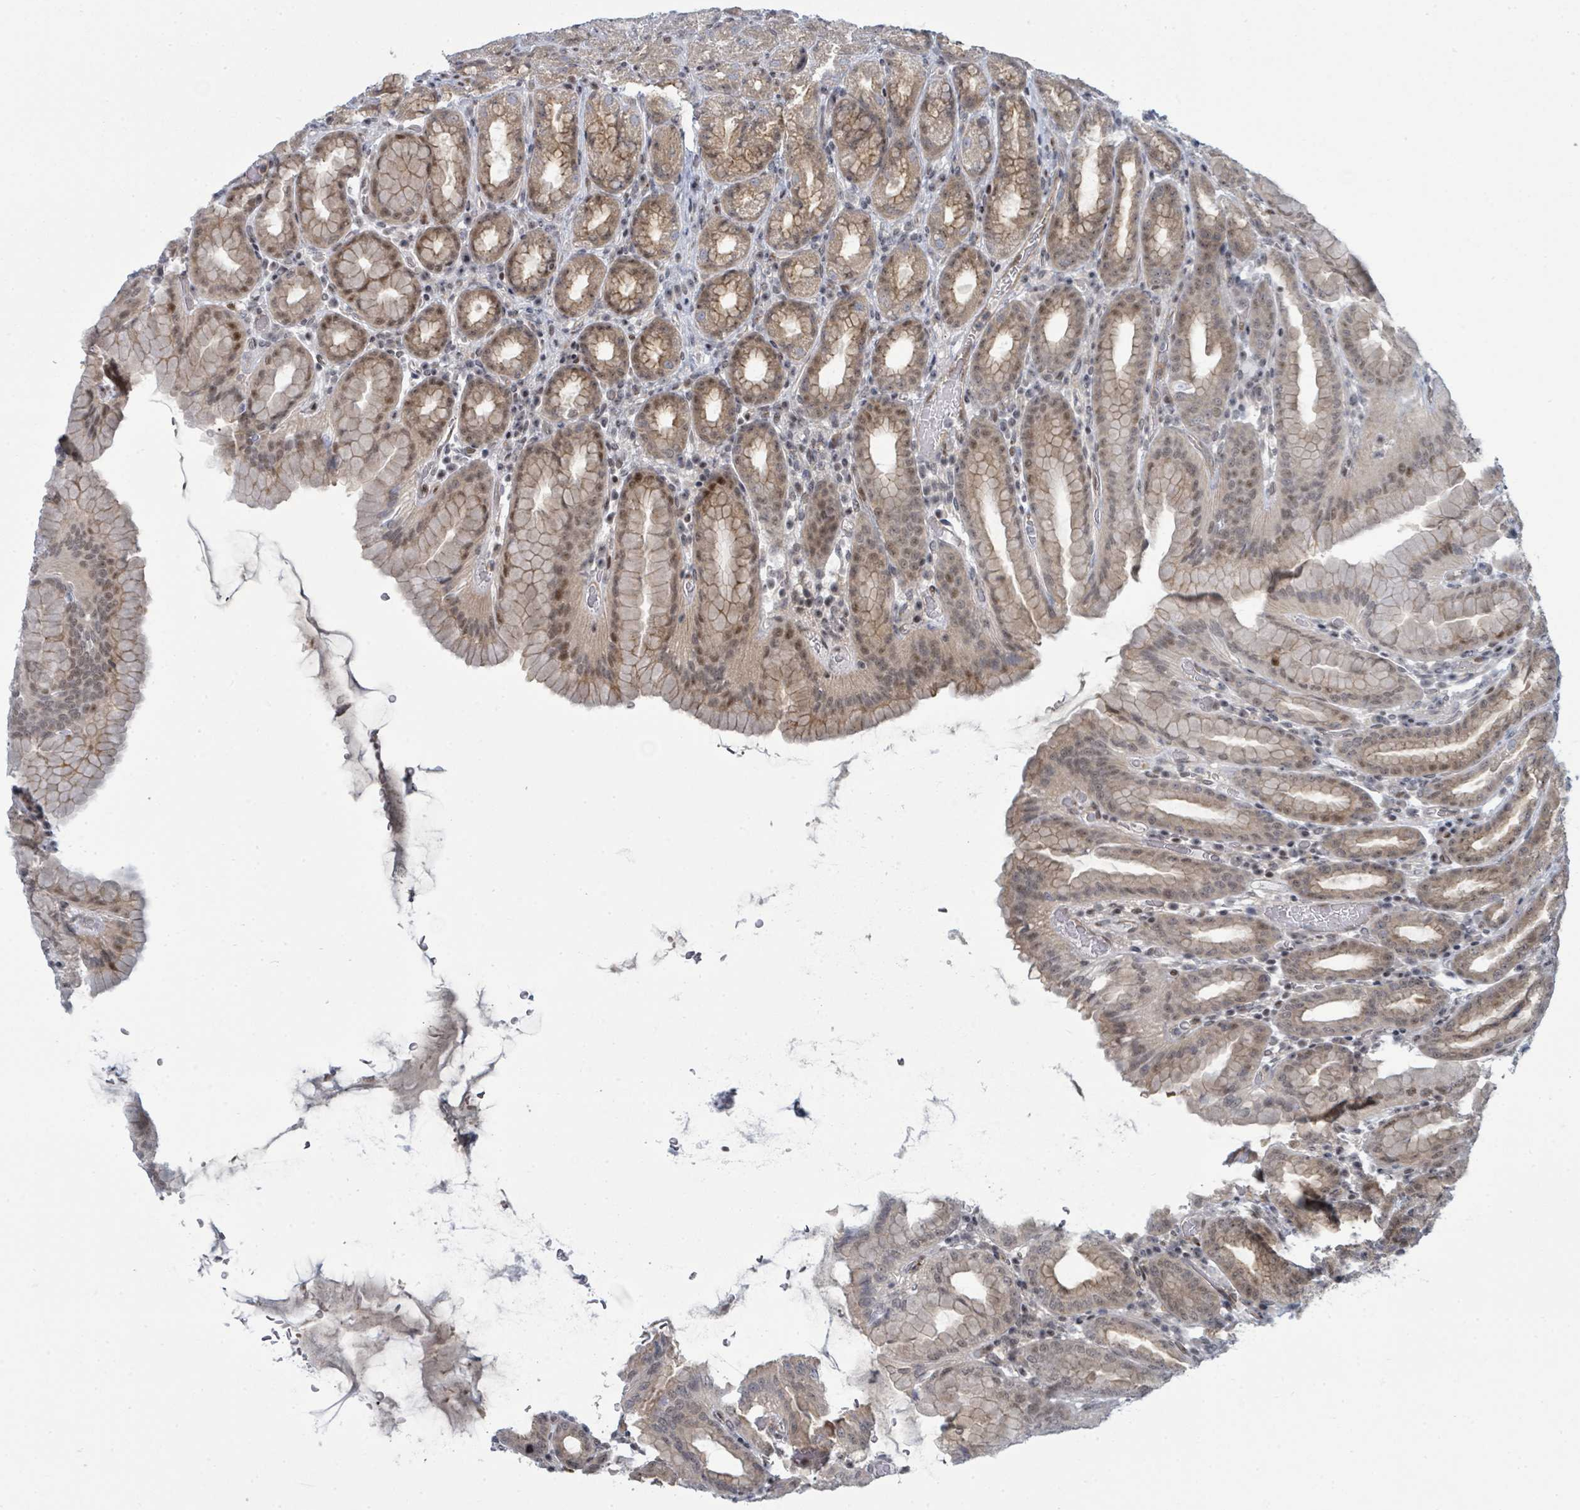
{"staining": {"intensity": "moderate", "quantity": "25%-75%", "location": "cytoplasmic/membranous,nuclear"}, "tissue": "stomach", "cell_type": "Glandular cells", "image_type": "normal", "snomed": [{"axis": "morphology", "description": "Normal tissue, NOS"}, {"axis": "topography", "description": "Stomach, upper"}, {"axis": "topography", "description": "Stomach"}], "caption": "A micrograph showing moderate cytoplasmic/membranous,nuclear expression in about 25%-75% of glandular cells in unremarkable stomach, as visualized by brown immunohistochemical staining.", "gene": "PSMG2", "patient": {"sex": "male", "age": 68}}